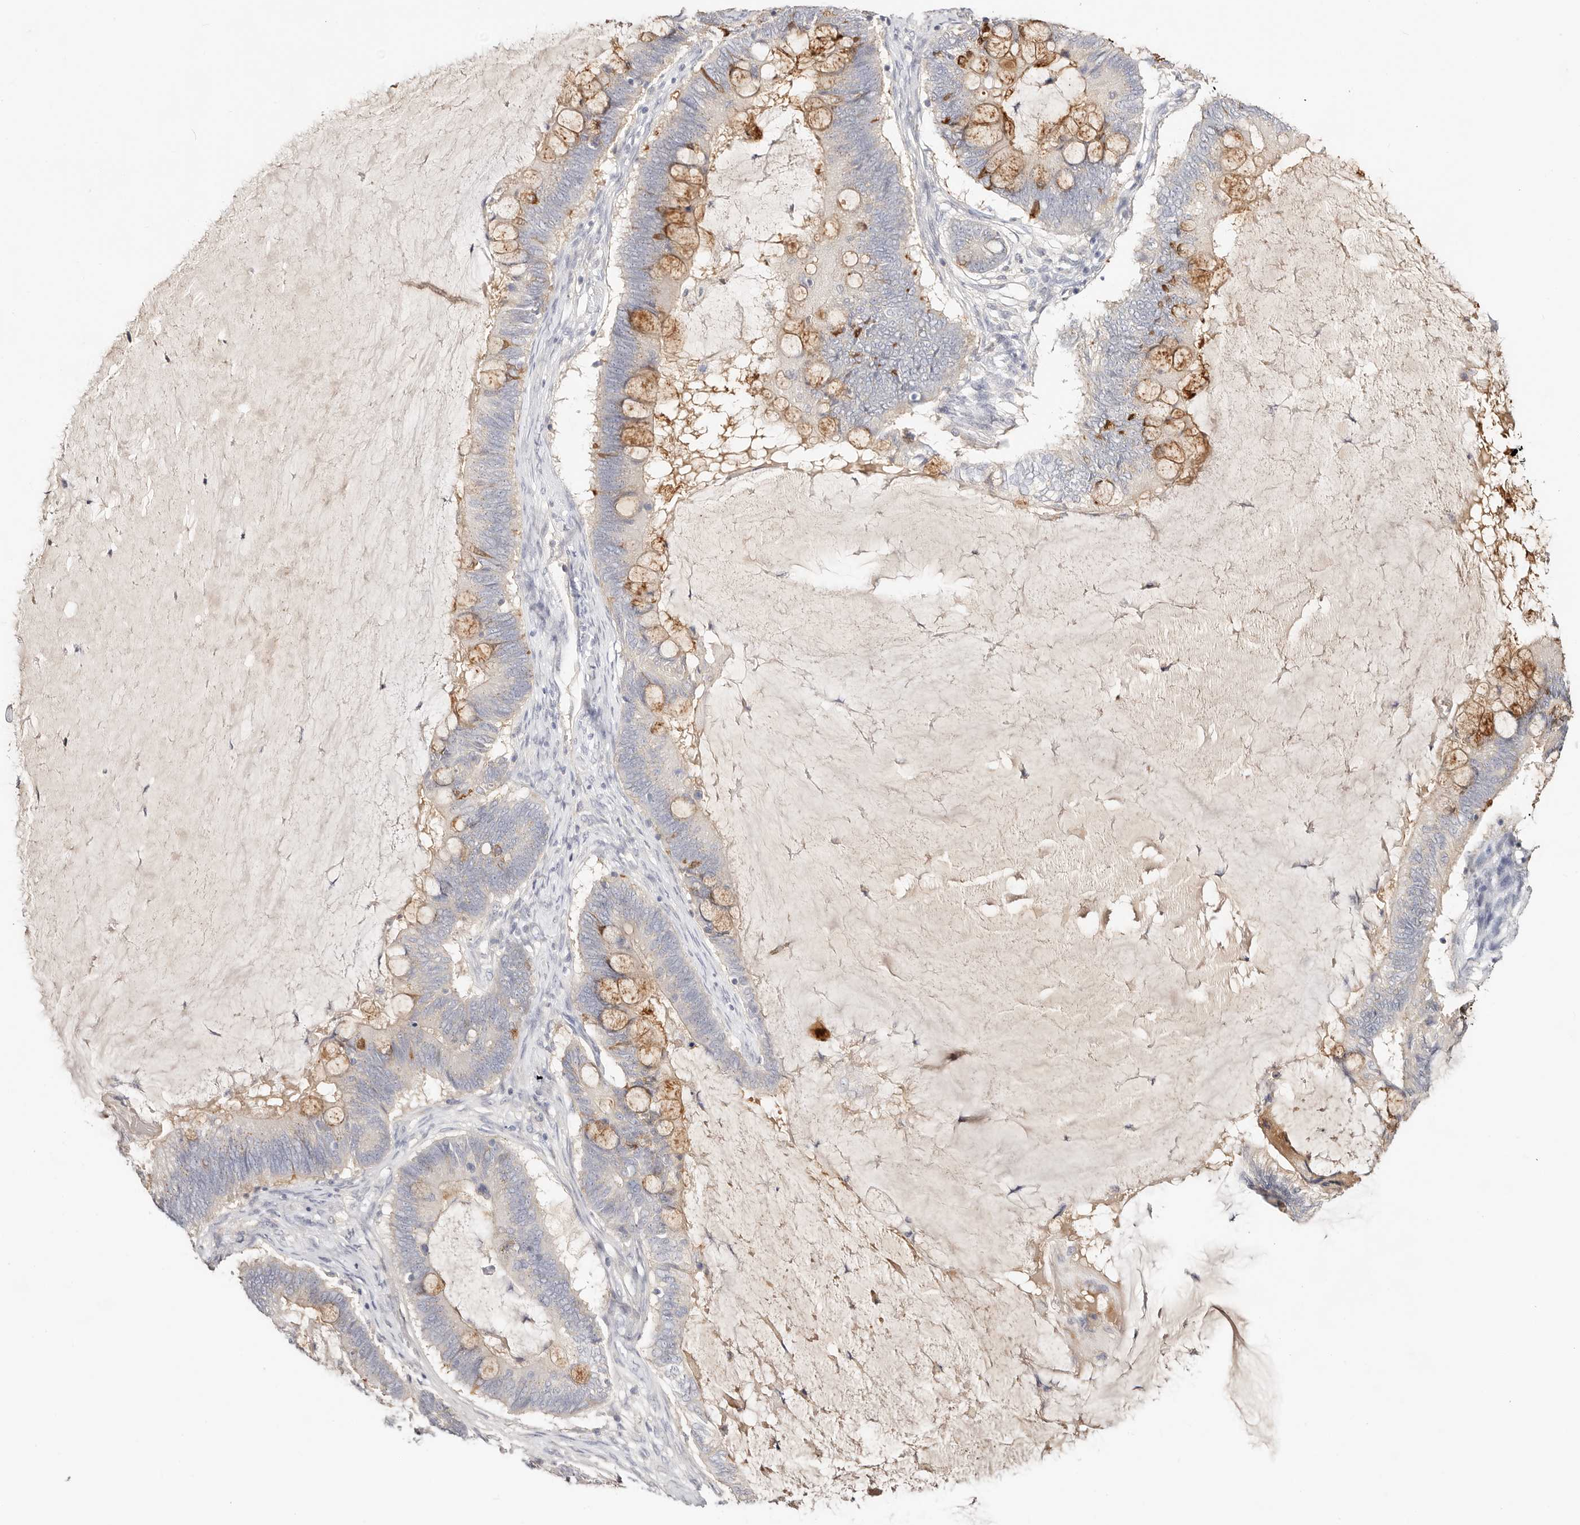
{"staining": {"intensity": "moderate", "quantity": "25%-75%", "location": "cytoplasmic/membranous"}, "tissue": "ovarian cancer", "cell_type": "Tumor cells", "image_type": "cancer", "snomed": [{"axis": "morphology", "description": "Cystadenocarcinoma, mucinous, NOS"}, {"axis": "topography", "description": "Ovary"}], "caption": "About 25%-75% of tumor cells in ovarian cancer demonstrate moderate cytoplasmic/membranous protein staining as visualized by brown immunohistochemical staining.", "gene": "DNASE1", "patient": {"sex": "female", "age": 61}}